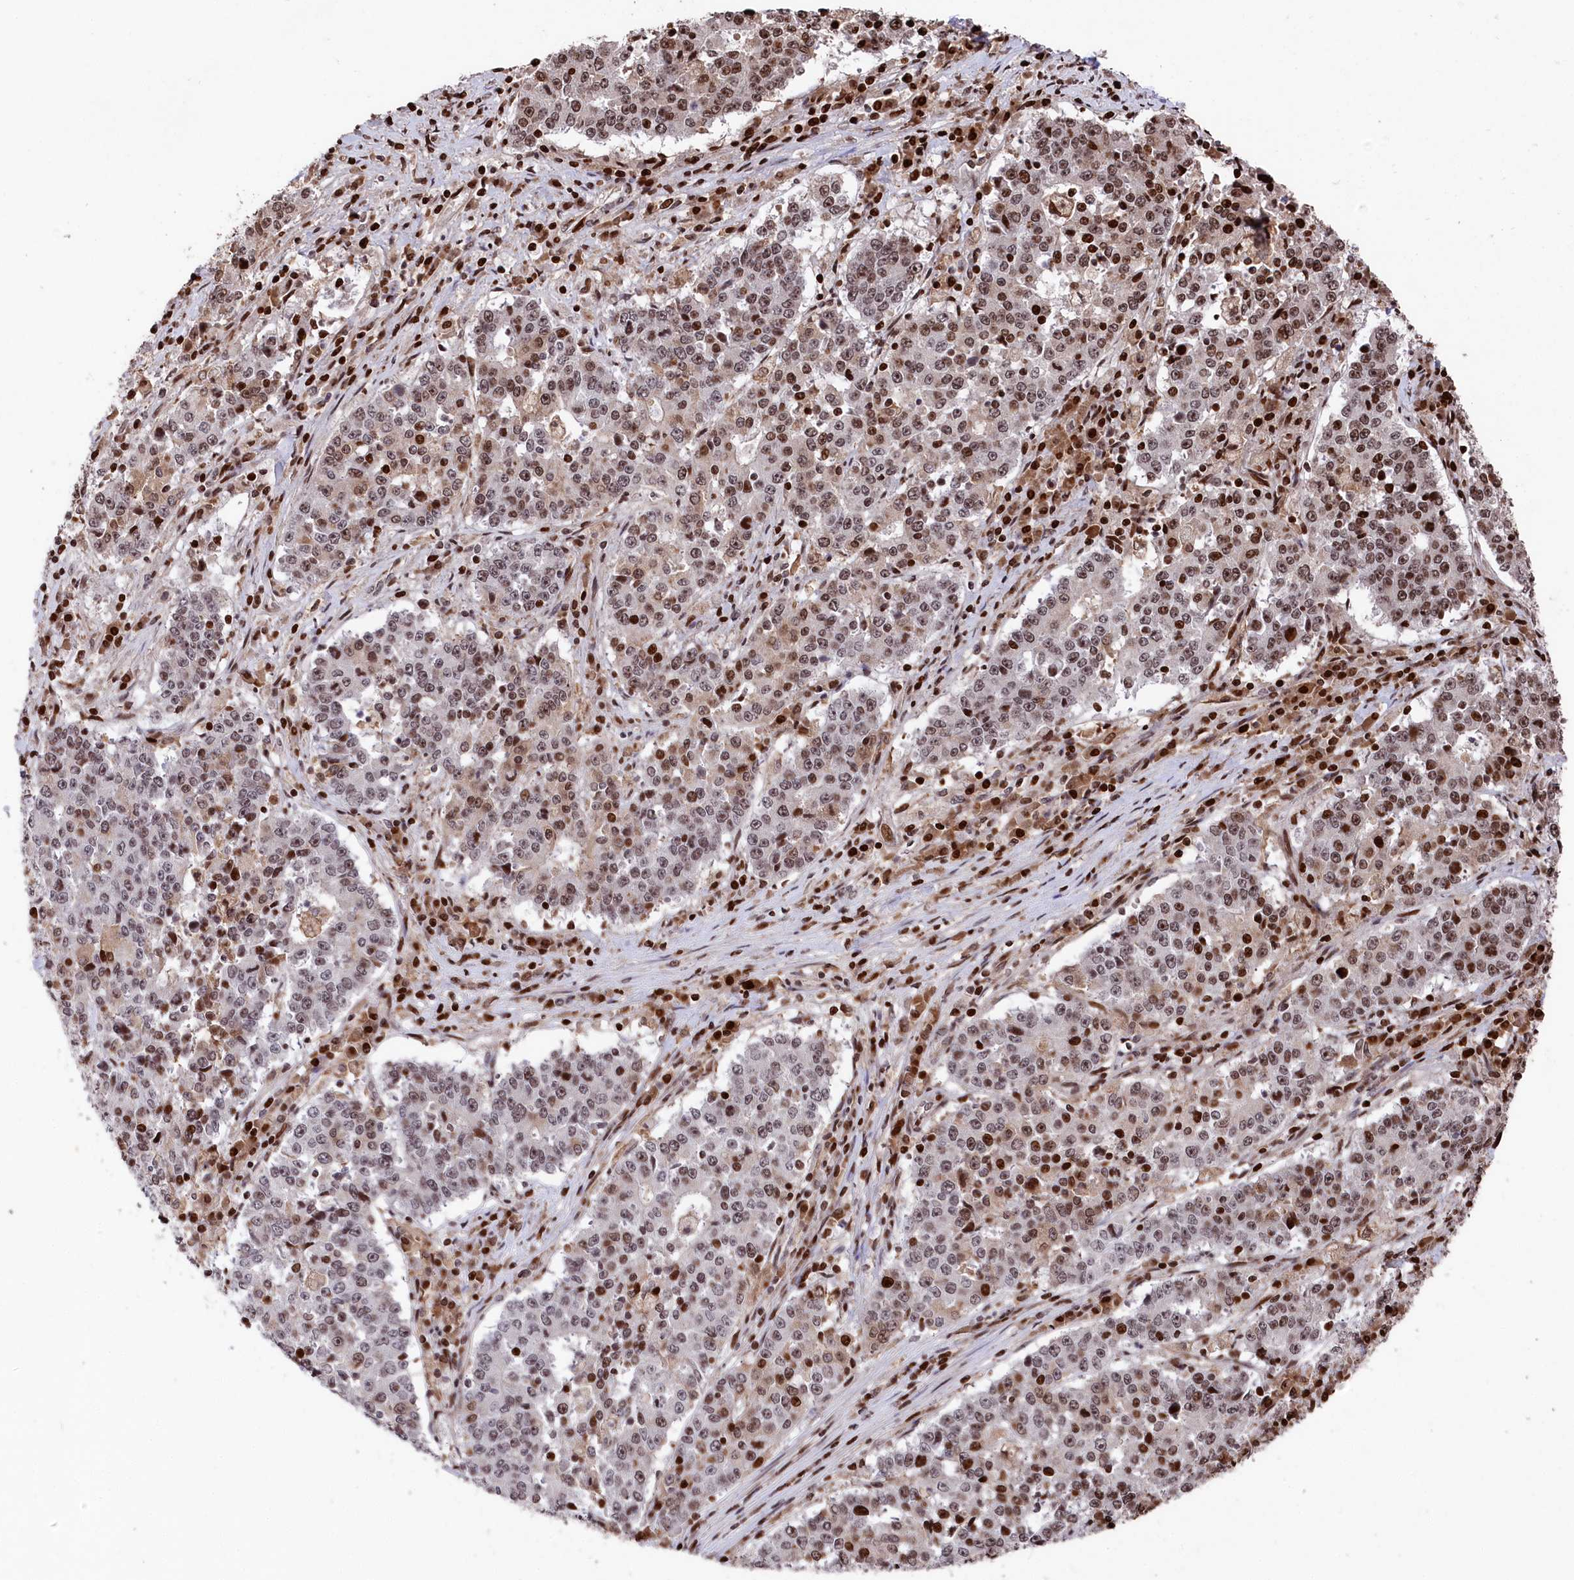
{"staining": {"intensity": "moderate", "quantity": "<25%", "location": "nuclear"}, "tissue": "stomach cancer", "cell_type": "Tumor cells", "image_type": "cancer", "snomed": [{"axis": "morphology", "description": "Adenocarcinoma, NOS"}, {"axis": "topography", "description": "Stomach"}], "caption": "Immunohistochemical staining of human stomach cancer (adenocarcinoma) reveals moderate nuclear protein positivity in approximately <25% of tumor cells. The protein of interest is stained brown, and the nuclei are stained in blue (DAB IHC with brightfield microscopy, high magnification).", "gene": "MCF2L2", "patient": {"sex": "male", "age": 59}}